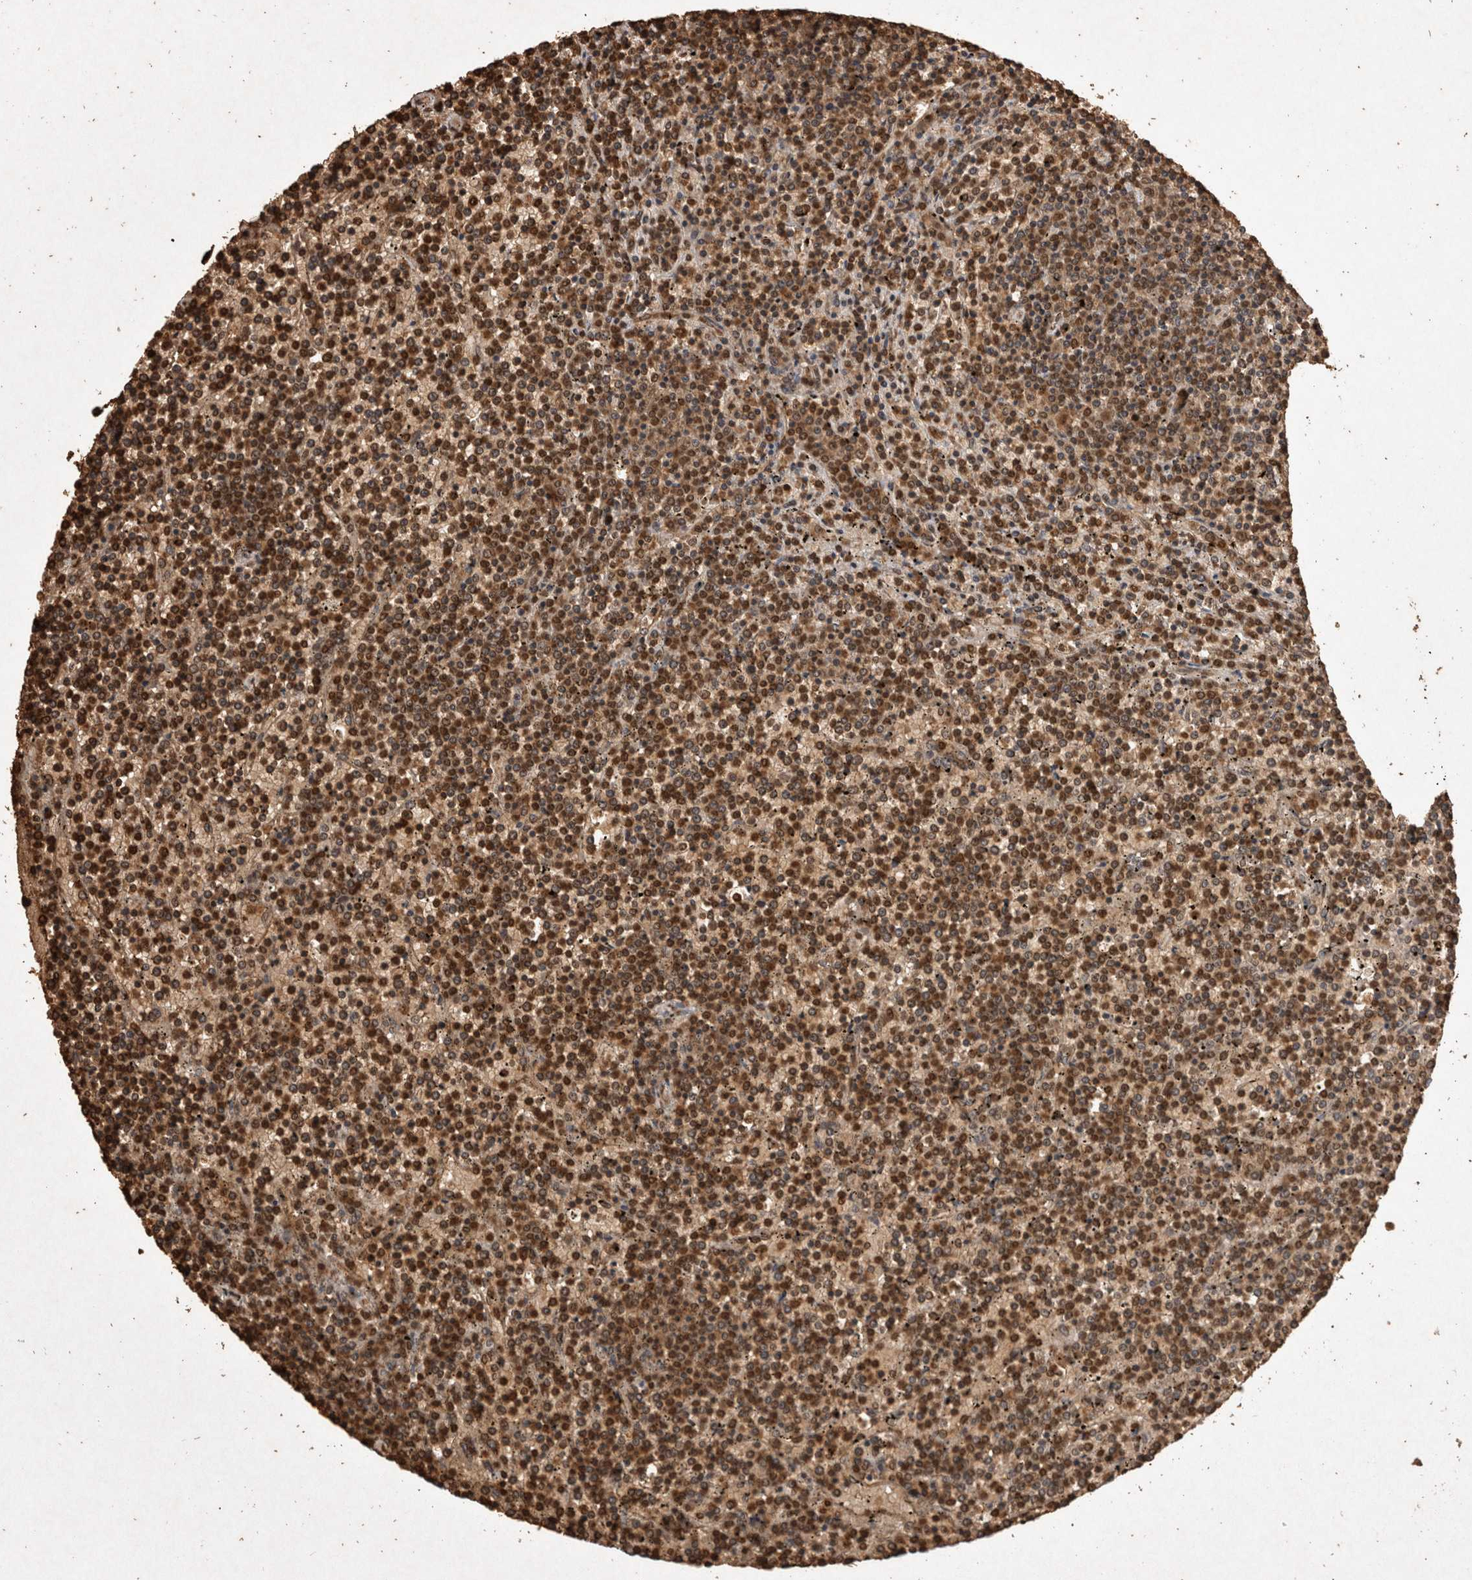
{"staining": {"intensity": "strong", "quantity": "25%-75%", "location": "nuclear"}, "tissue": "lymphoma", "cell_type": "Tumor cells", "image_type": "cancer", "snomed": [{"axis": "morphology", "description": "Malignant lymphoma, non-Hodgkin's type, Low grade"}, {"axis": "topography", "description": "Spleen"}], "caption": "Low-grade malignant lymphoma, non-Hodgkin's type tissue exhibits strong nuclear staining in approximately 25%-75% of tumor cells, visualized by immunohistochemistry. The staining is performed using DAB brown chromogen to label protein expression. The nuclei are counter-stained blue using hematoxylin.", "gene": "OAS2", "patient": {"sex": "female", "age": 19}}